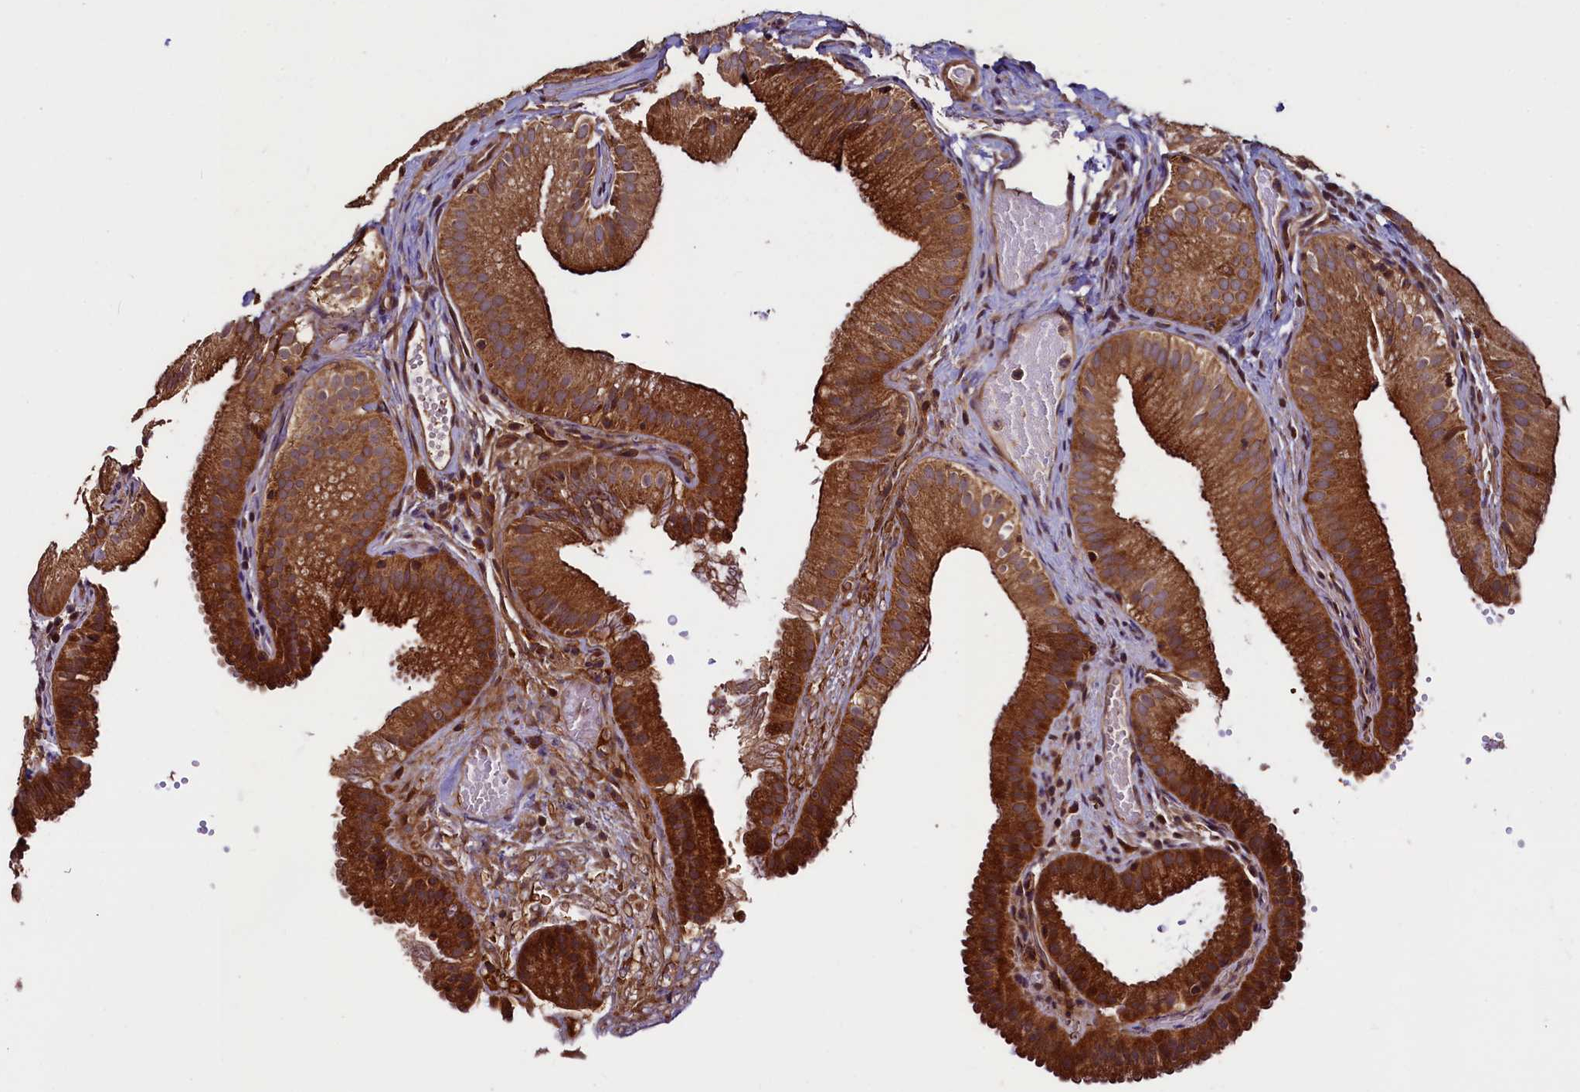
{"staining": {"intensity": "strong", "quantity": ">75%", "location": "cytoplasmic/membranous"}, "tissue": "gallbladder", "cell_type": "Glandular cells", "image_type": "normal", "snomed": [{"axis": "morphology", "description": "Normal tissue, NOS"}, {"axis": "topography", "description": "Gallbladder"}], "caption": "Gallbladder stained for a protein (brown) demonstrates strong cytoplasmic/membranous positive expression in about >75% of glandular cells.", "gene": "RBFA", "patient": {"sex": "female", "age": 30}}